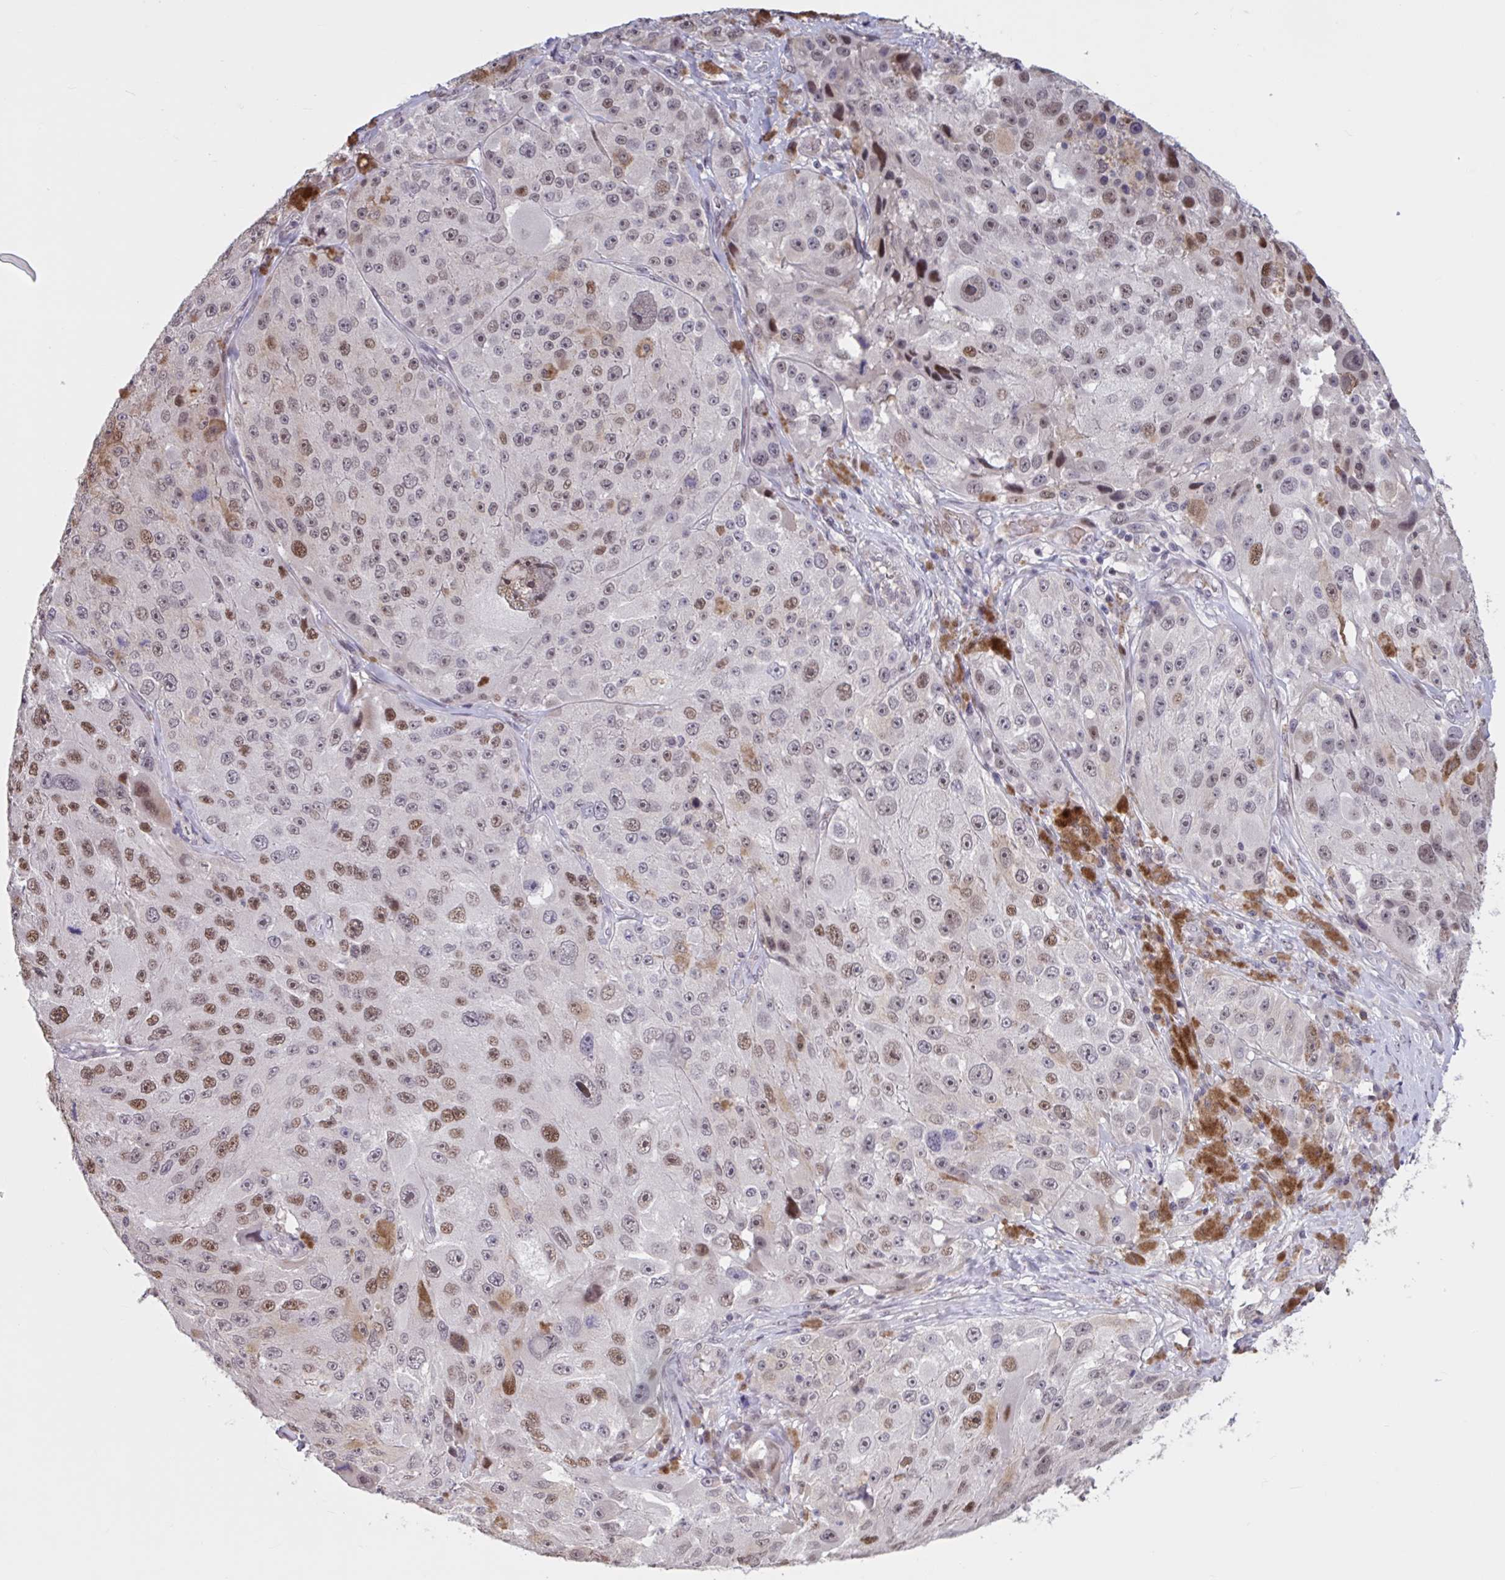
{"staining": {"intensity": "moderate", "quantity": "25%-75%", "location": "nuclear"}, "tissue": "melanoma", "cell_type": "Tumor cells", "image_type": "cancer", "snomed": [{"axis": "morphology", "description": "Malignant melanoma, Metastatic site"}, {"axis": "topography", "description": "Lymph node"}], "caption": "Malignant melanoma (metastatic site) was stained to show a protein in brown. There is medium levels of moderate nuclear positivity in about 25%-75% of tumor cells.", "gene": "ZNF414", "patient": {"sex": "male", "age": 62}}